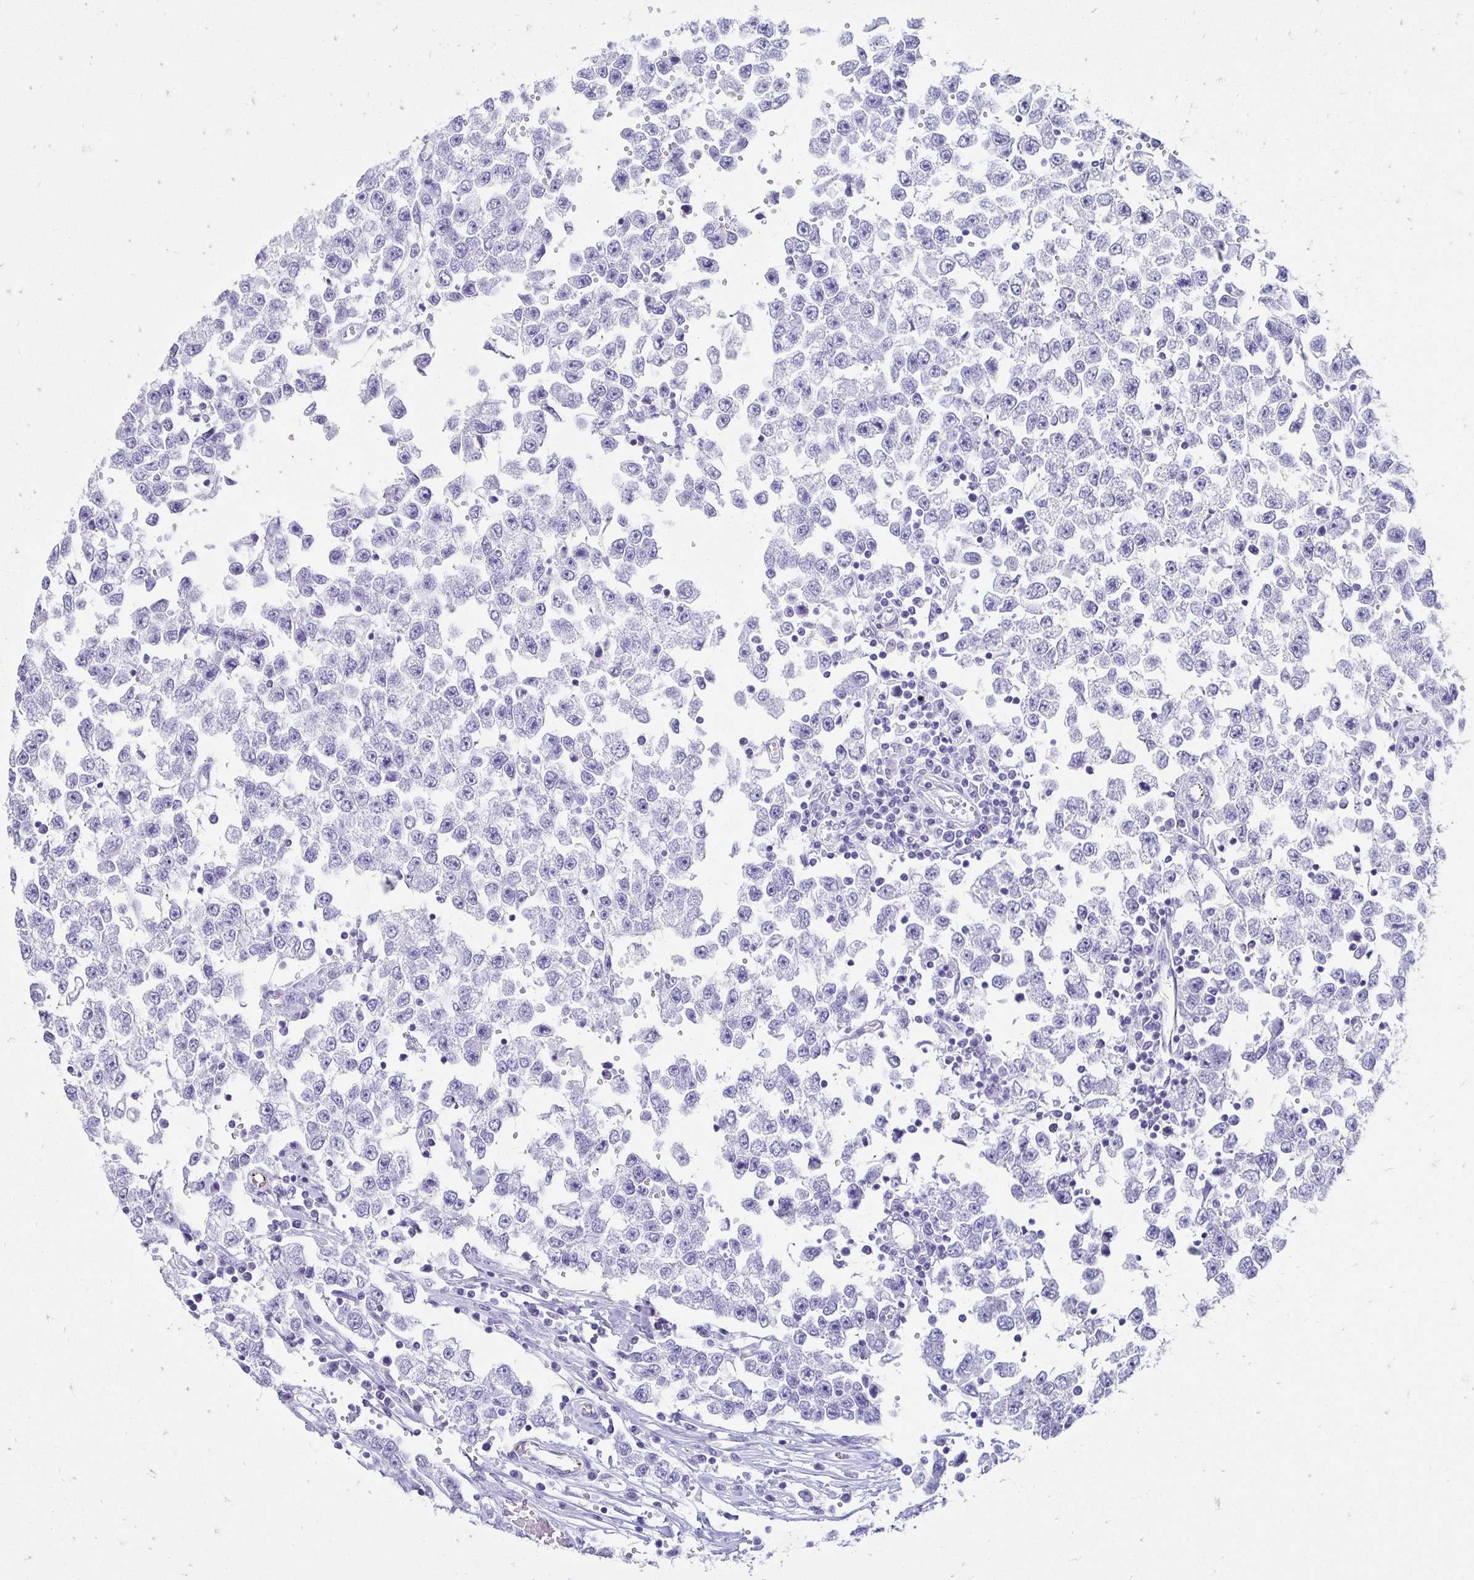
{"staining": {"intensity": "negative", "quantity": "none", "location": "none"}, "tissue": "testis cancer", "cell_type": "Tumor cells", "image_type": "cancer", "snomed": [{"axis": "morphology", "description": "Seminoma, NOS"}, {"axis": "topography", "description": "Testis"}], "caption": "An immunohistochemistry histopathology image of seminoma (testis) is shown. There is no staining in tumor cells of seminoma (testis).", "gene": "TMEM54", "patient": {"sex": "male", "age": 34}}